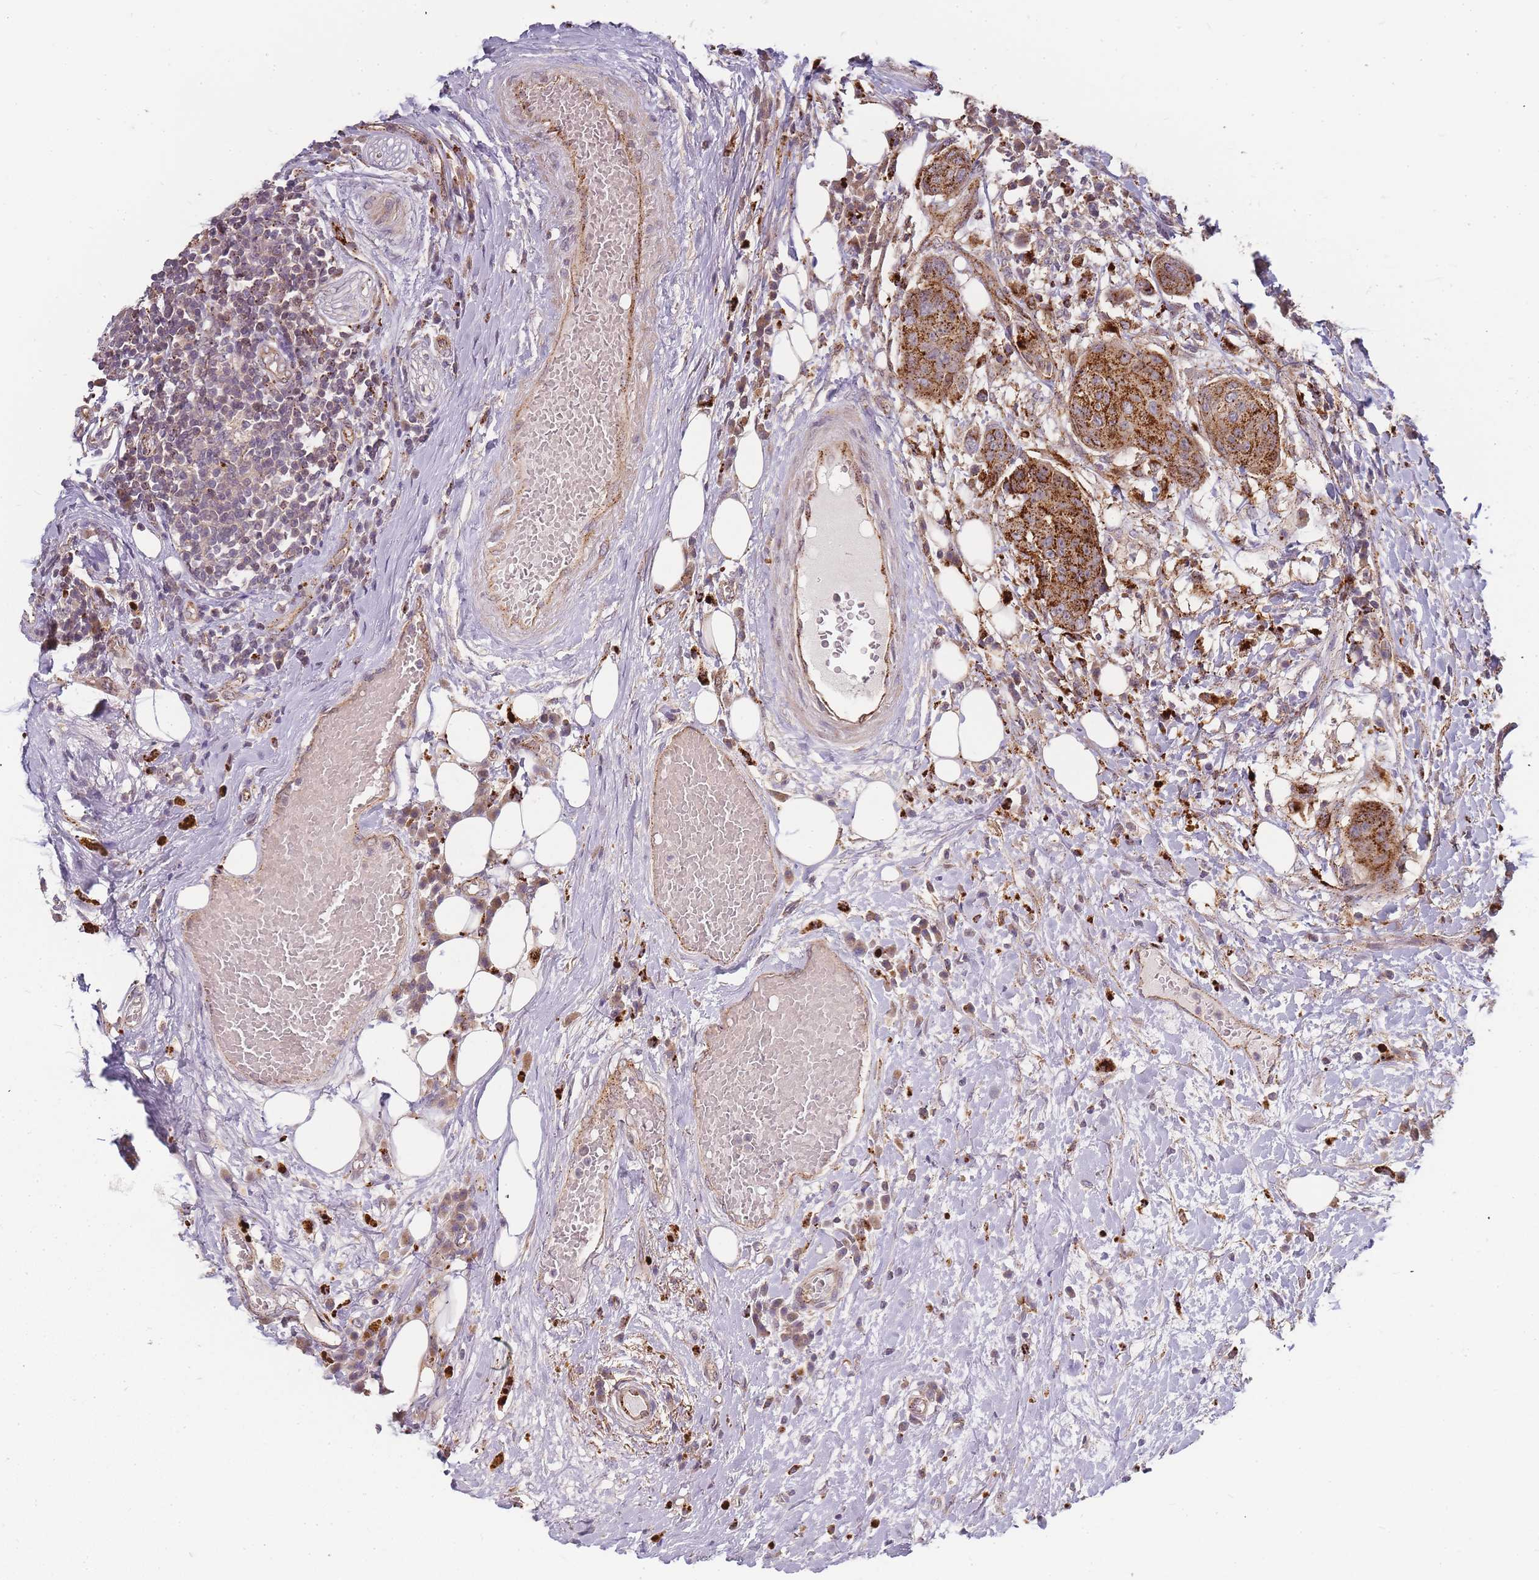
{"staining": {"intensity": "strong", "quantity": ">75%", "location": "cytoplasmic/membranous"}, "tissue": "urothelial cancer", "cell_type": "Tumor cells", "image_type": "cancer", "snomed": [{"axis": "morphology", "description": "Urothelial carcinoma, High grade"}, {"axis": "topography", "description": "Urinary bladder"}], "caption": "Human urothelial cancer stained with a protein marker displays strong staining in tumor cells.", "gene": "ATG5", "patient": {"sex": "female", "age": 63}}